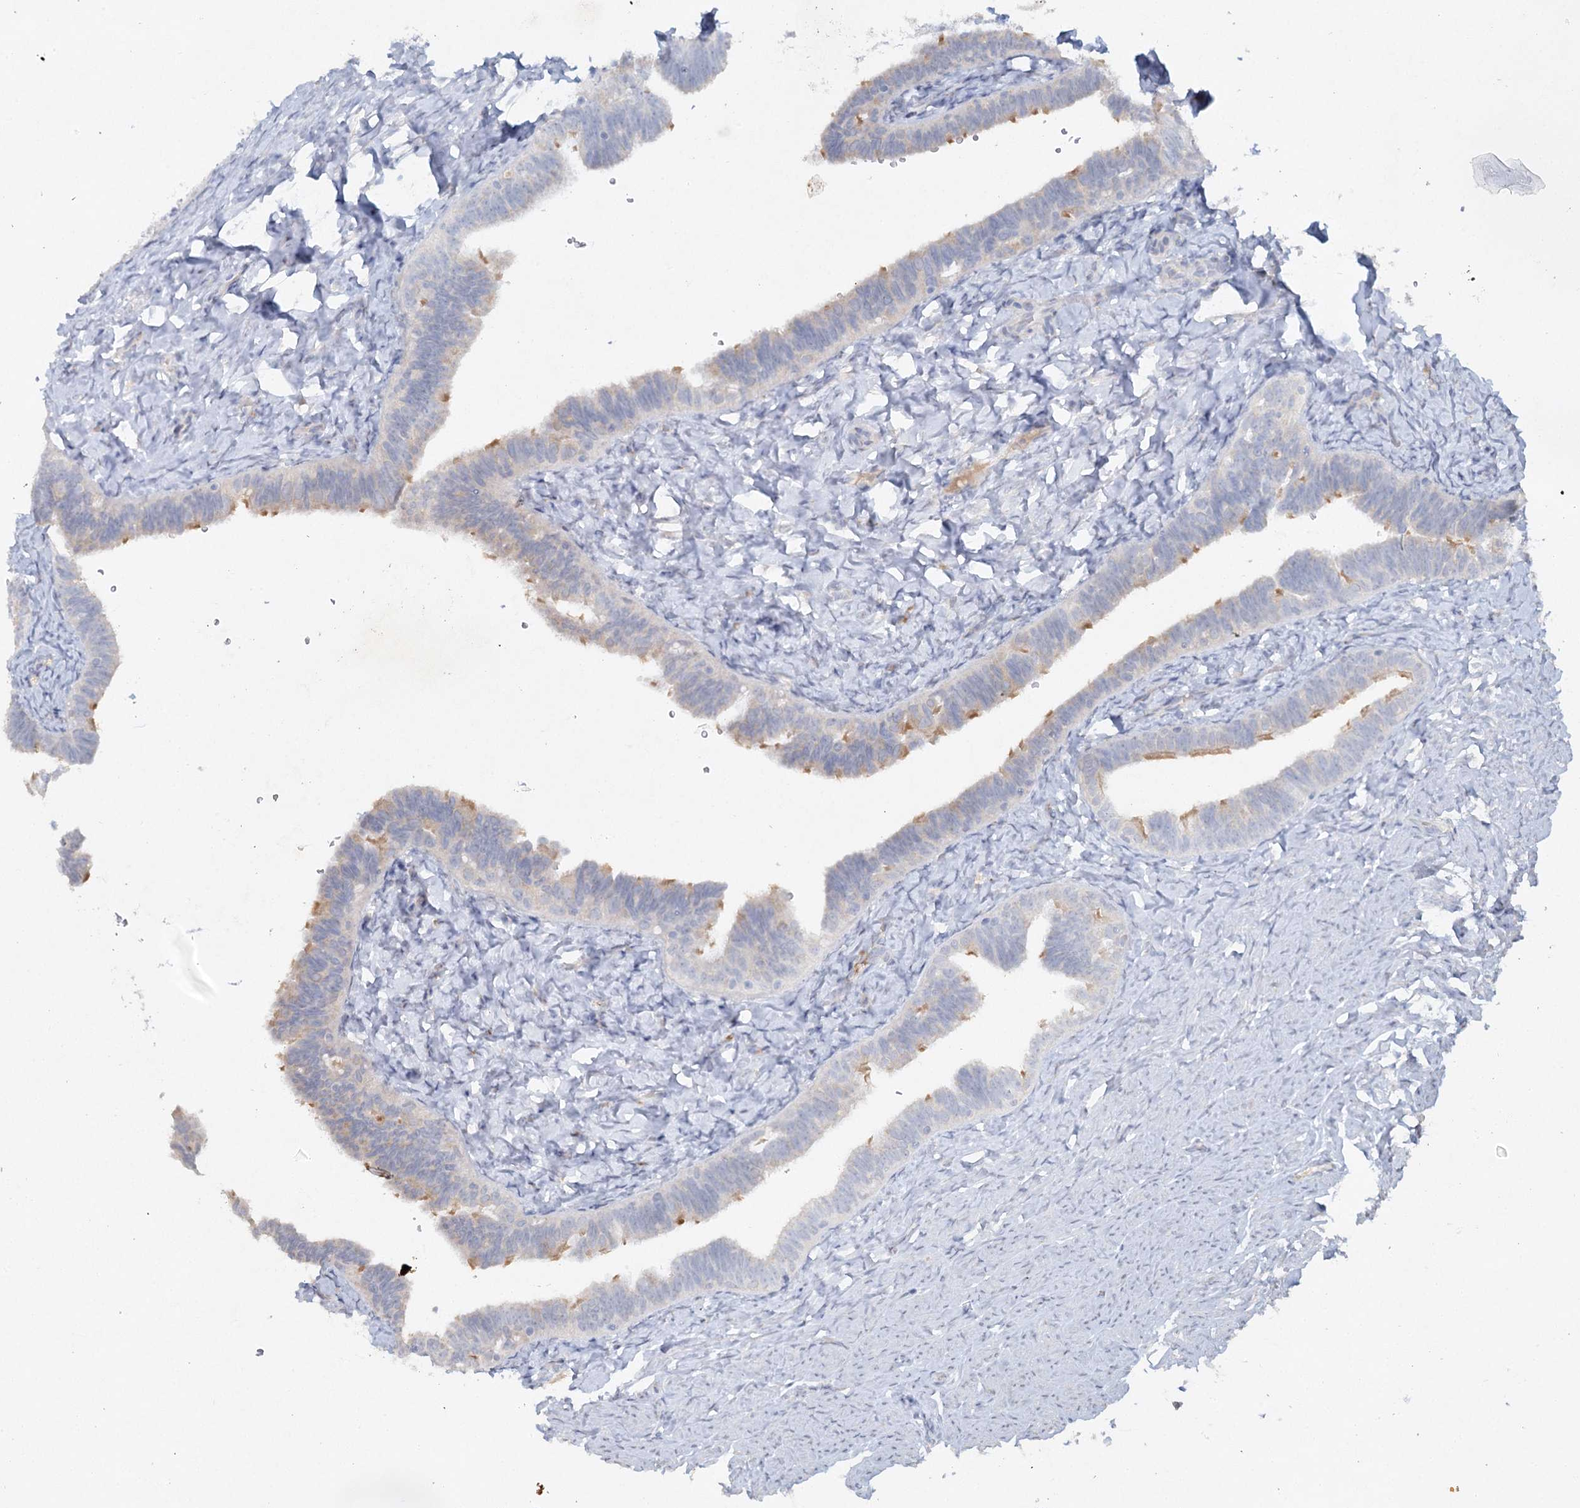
{"staining": {"intensity": "moderate", "quantity": "25%-75%", "location": "cytoplasmic/membranous"}, "tissue": "fallopian tube", "cell_type": "Glandular cells", "image_type": "normal", "snomed": [{"axis": "morphology", "description": "Normal tissue, NOS"}, {"axis": "topography", "description": "Fallopian tube"}], "caption": "Moderate cytoplasmic/membranous positivity for a protein is appreciated in approximately 25%-75% of glandular cells of unremarkable fallopian tube using immunohistochemistry.", "gene": "RFX6", "patient": {"sex": "female", "age": 39}}